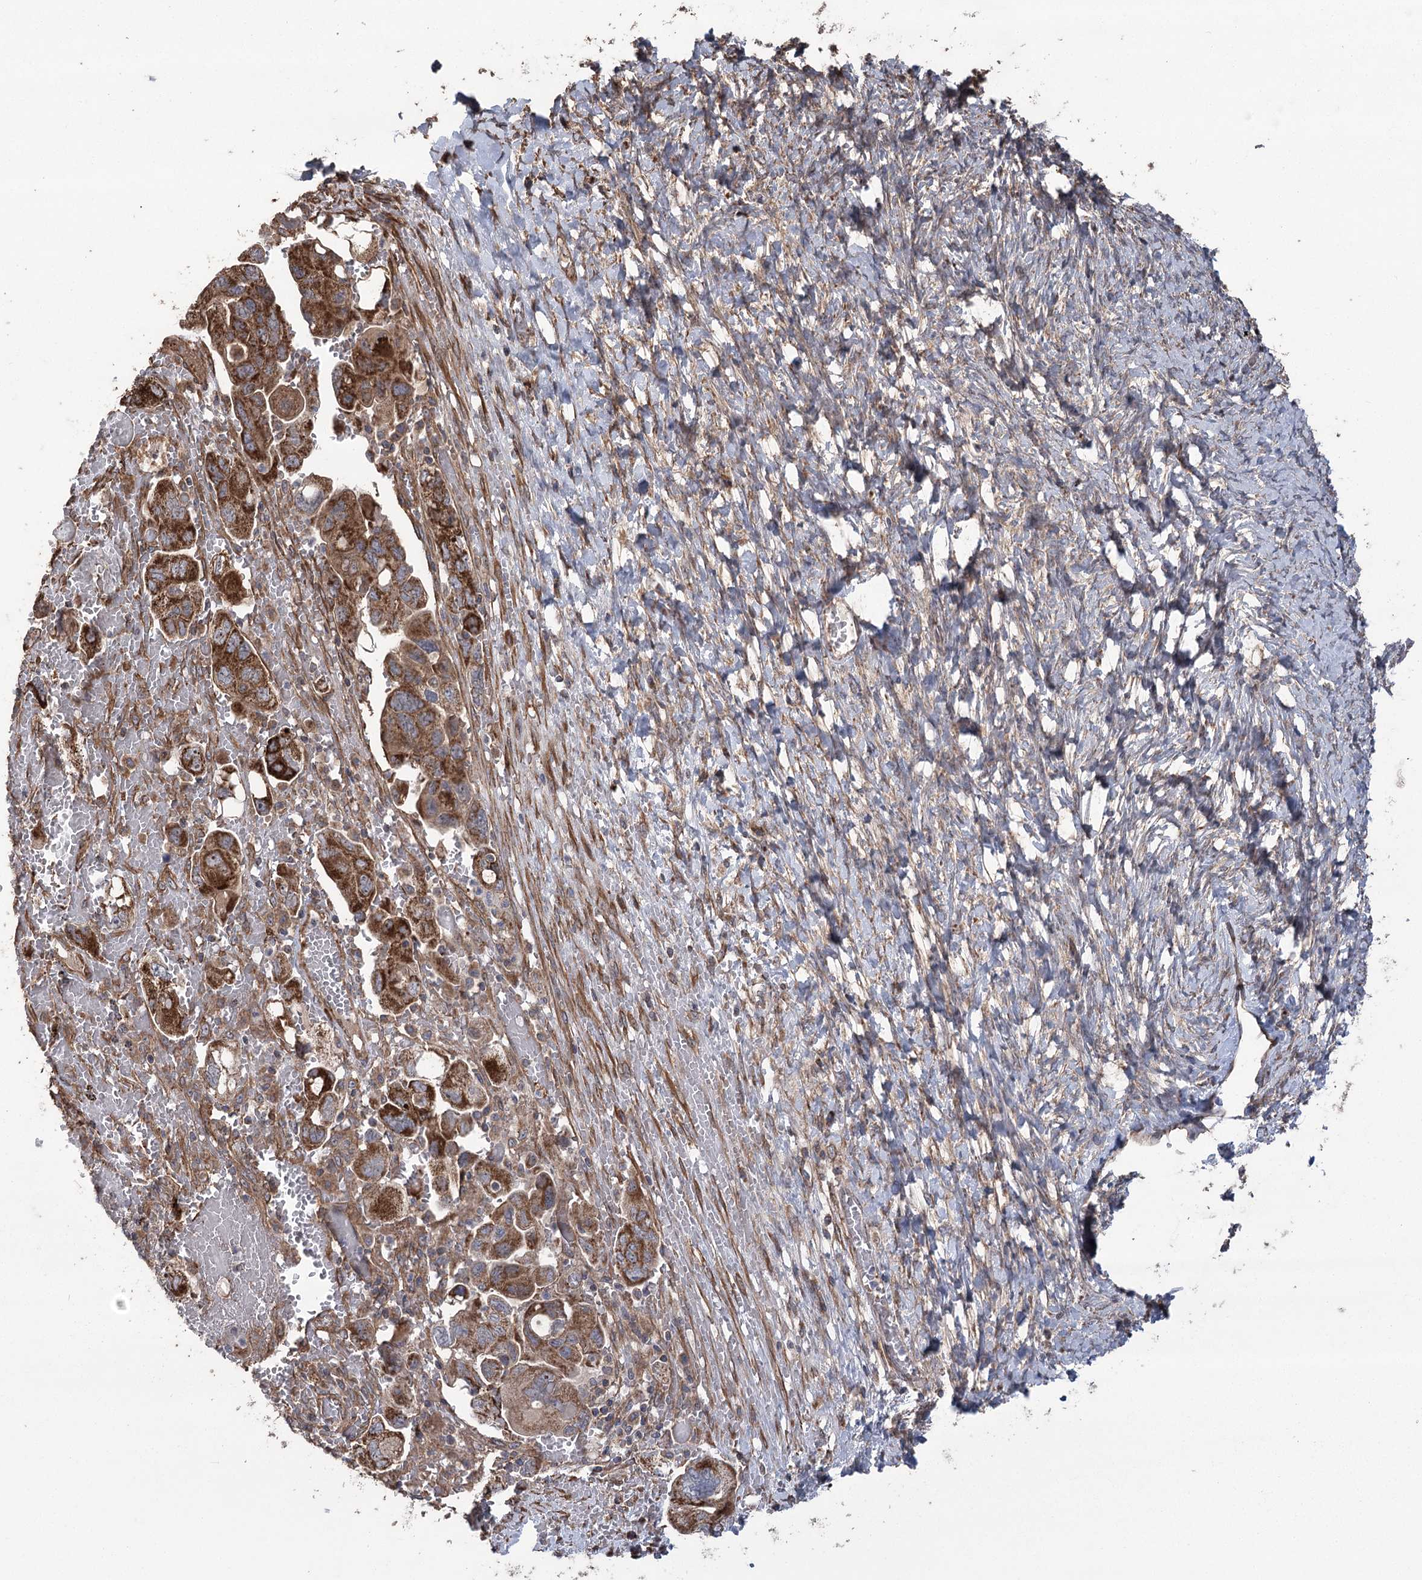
{"staining": {"intensity": "strong", "quantity": ">75%", "location": "cytoplasmic/membranous,nuclear"}, "tissue": "ovarian cancer", "cell_type": "Tumor cells", "image_type": "cancer", "snomed": [{"axis": "morphology", "description": "Carcinoma, NOS"}, {"axis": "morphology", "description": "Cystadenocarcinoma, serous, NOS"}, {"axis": "topography", "description": "Ovary"}], "caption": "A photomicrograph of ovarian cancer stained for a protein reveals strong cytoplasmic/membranous and nuclear brown staining in tumor cells.", "gene": "RWDD4", "patient": {"sex": "female", "age": 69}}